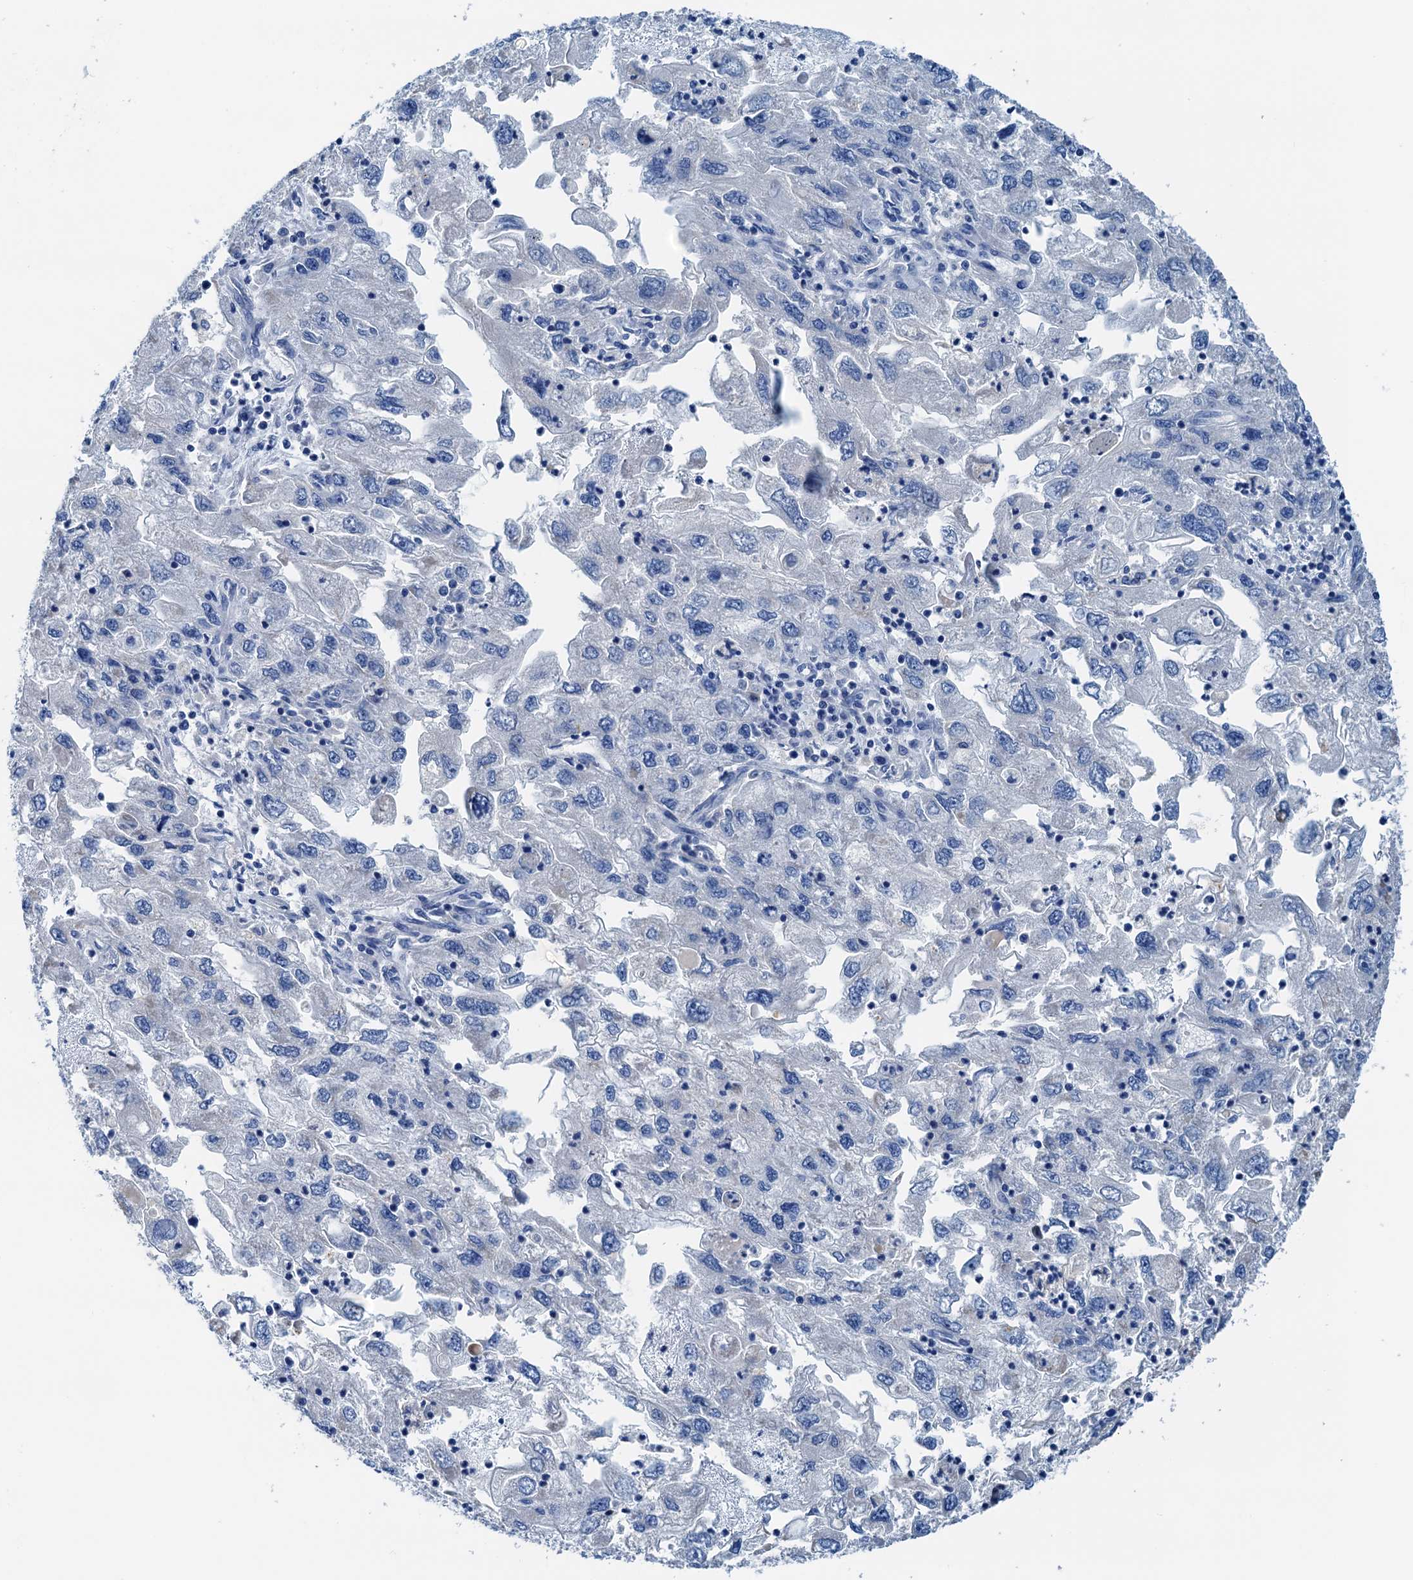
{"staining": {"intensity": "negative", "quantity": "none", "location": "none"}, "tissue": "endometrial cancer", "cell_type": "Tumor cells", "image_type": "cancer", "snomed": [{"axis": "morphology", "description": "Adenocarcinoma, NOS"}, {"axis": "topography", "description": "Endometrium"}], "caption": "Immunohistochemistry (IHC) of human endometrial cancer (adenocarcinoma) reveals no positivity in tumor cells.", "gene": "C1QTNF4", "patient": {"sex": "female", "age": 49}}